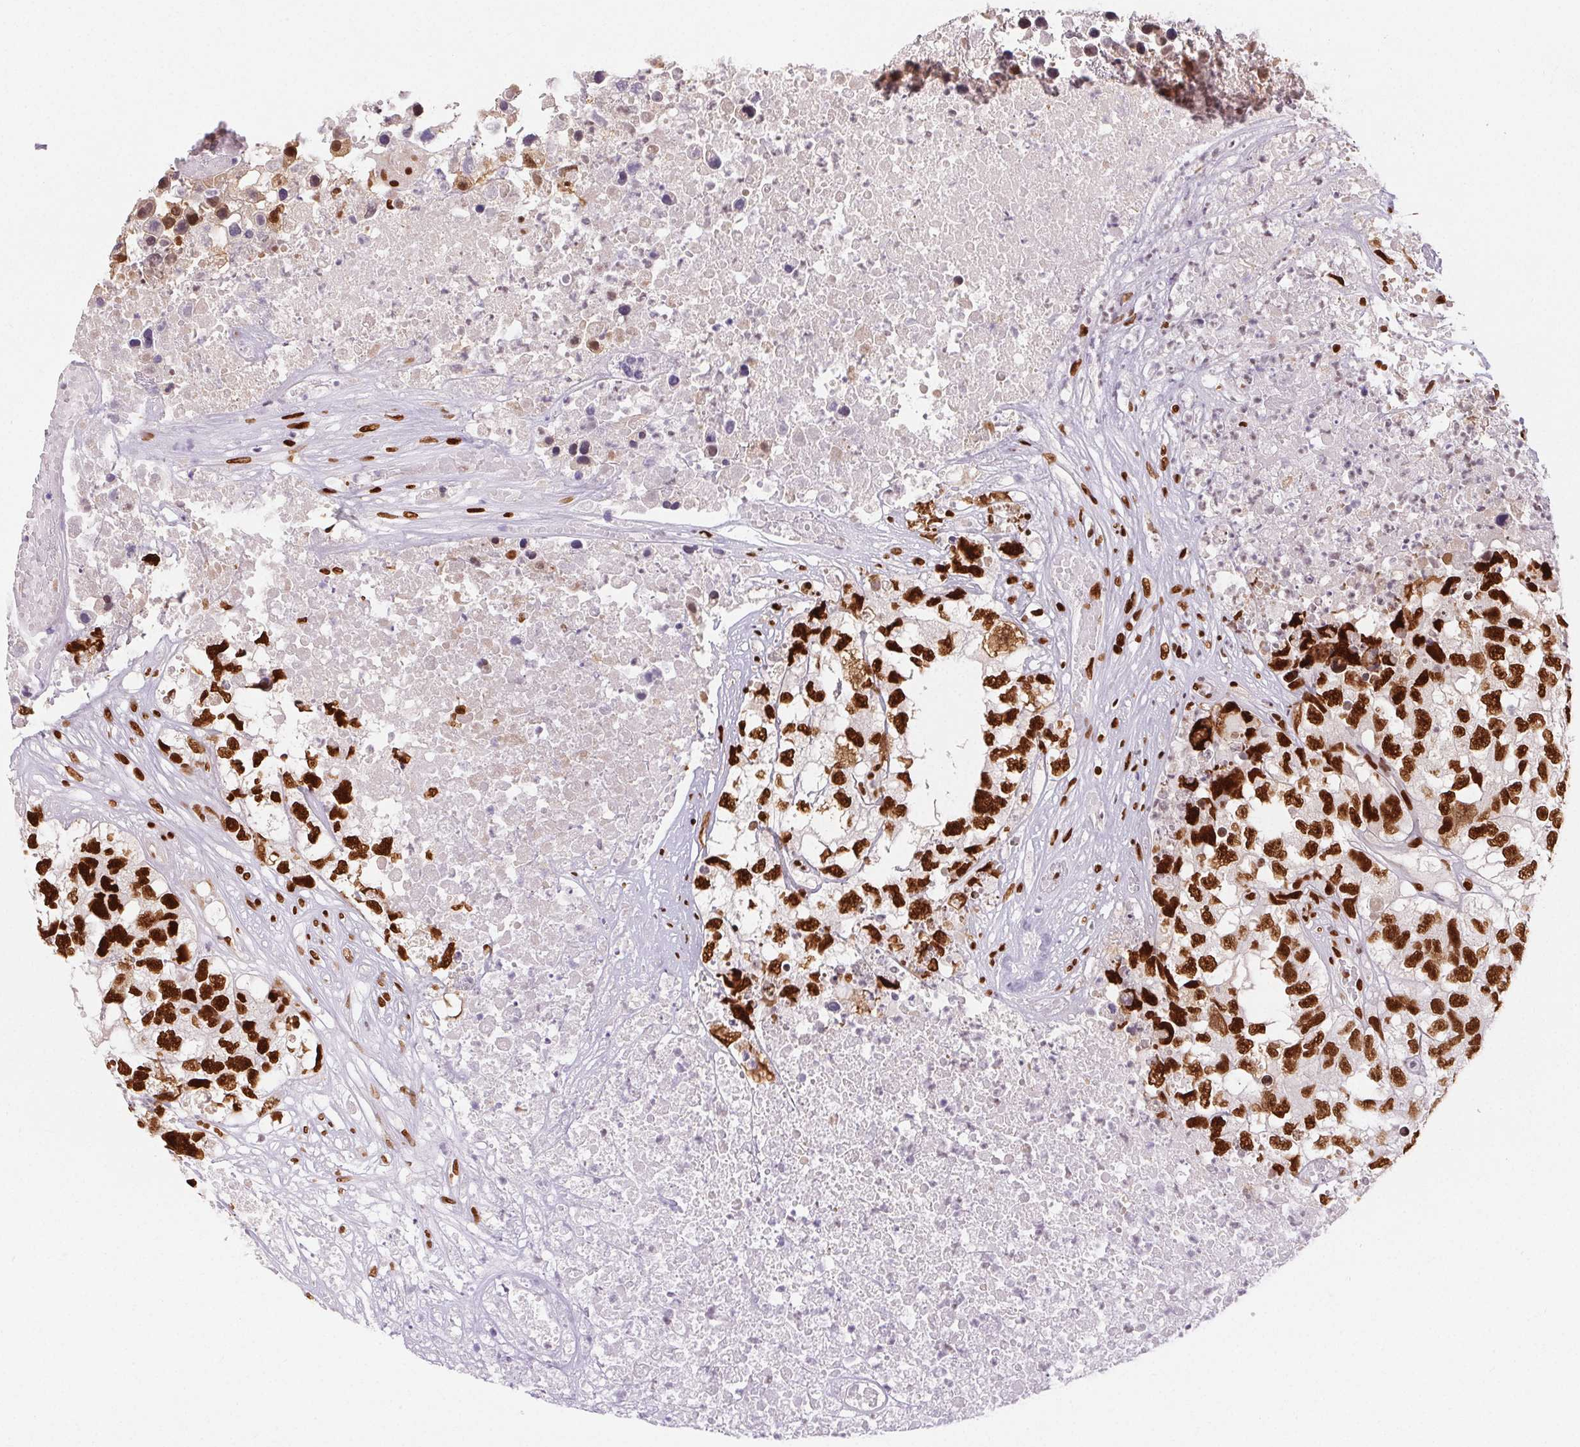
{"staining": {"intensity": "strong", "quantity": ">75%", "location": "nuclear"}, "tissue": "testis cancer", "cell_type": "Tumor cells", "image_type": "cancer", "snomed": [{"axis": "morphology", "description": "Carcinoma, Embryonal, NOS"}, {"axis": "topography", "description": "Testis"}], "caption": "This image shows testis embryonal carcinoma stained with IHC to label a protein in brown. The nuclear of tumor cells show strong positivity for the protein. Nuclei are counter-stained blue.", "gene": "ZNF80", "patient": {"sex": "male", "age": 83}}